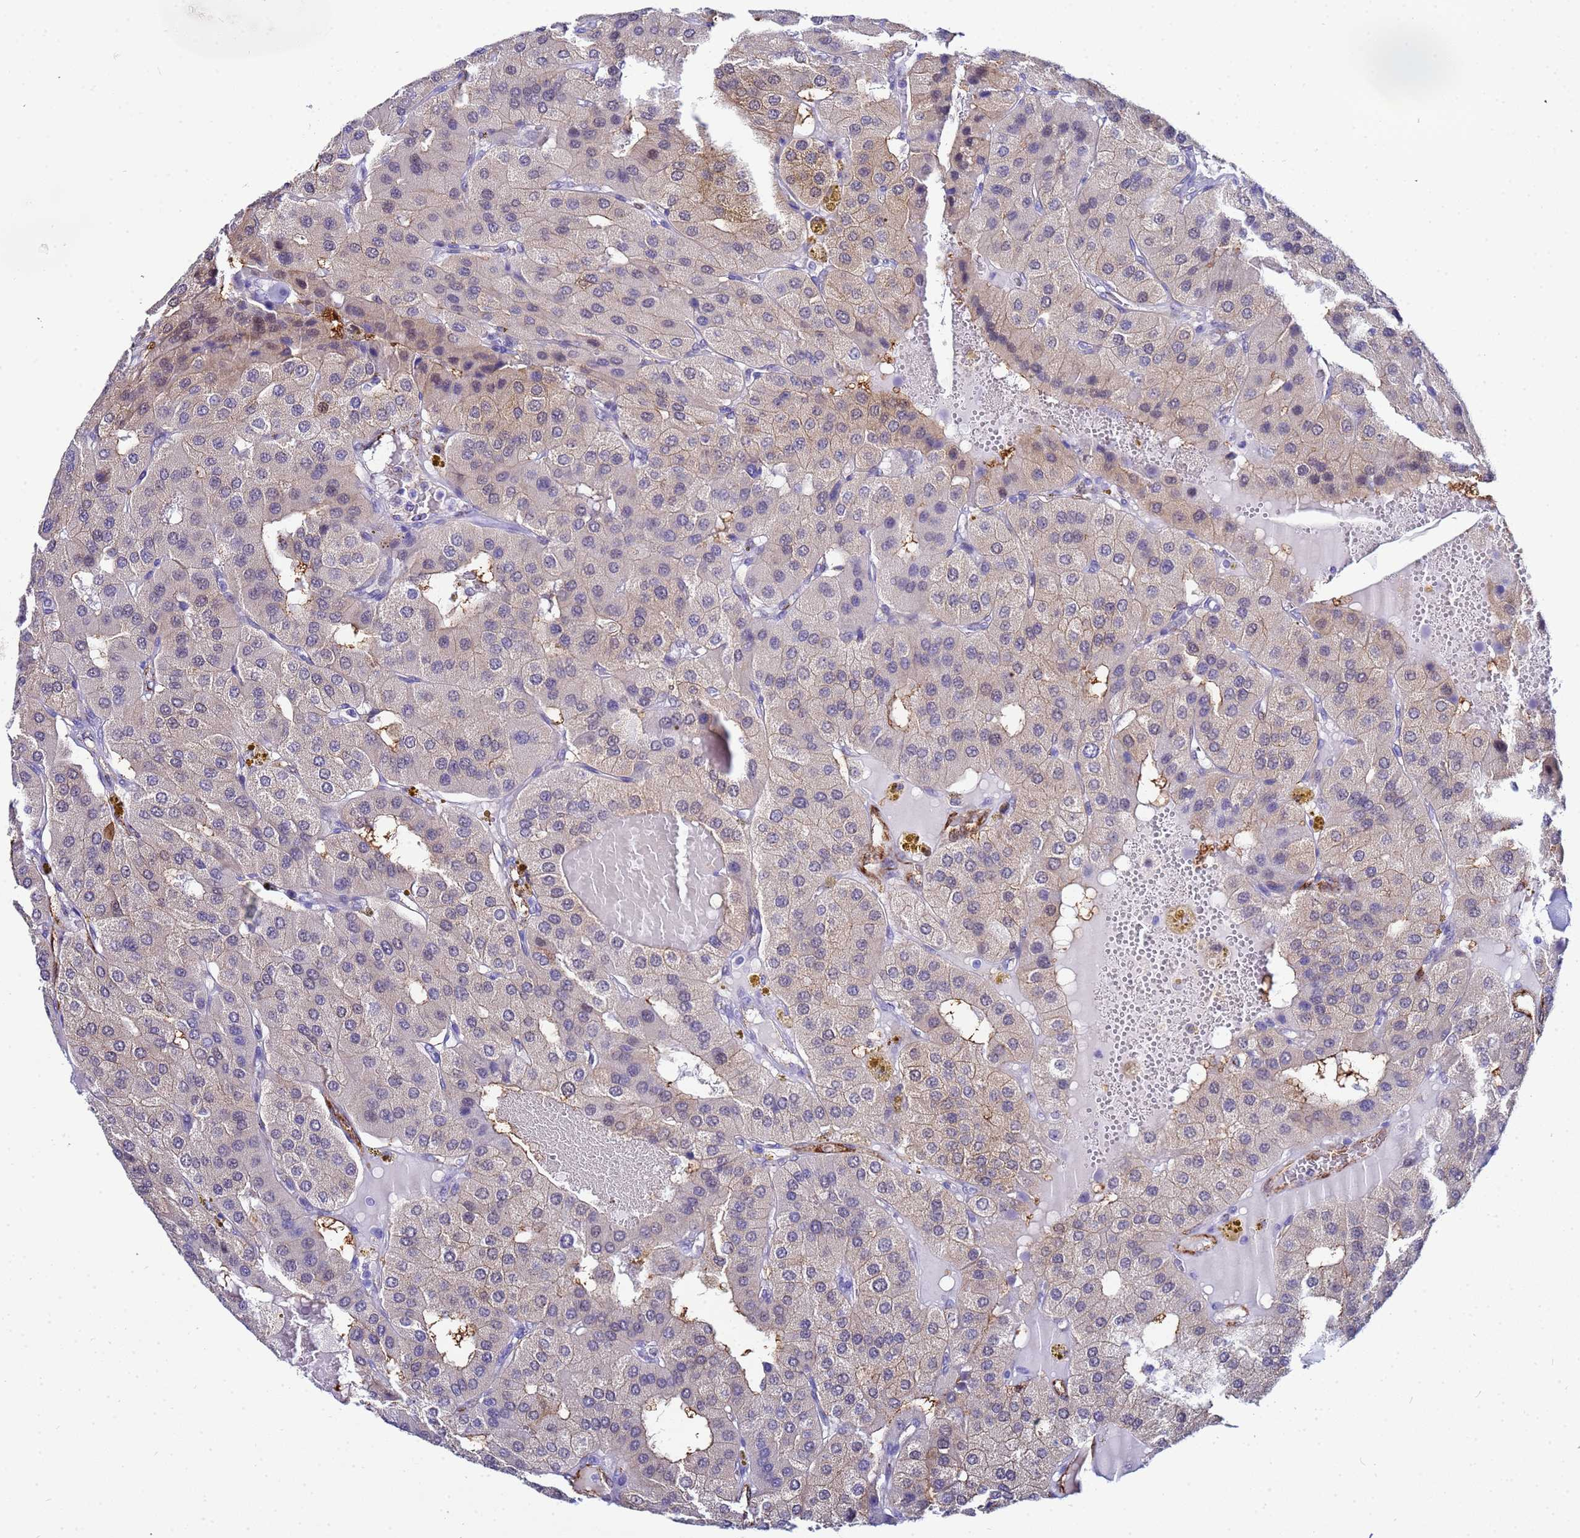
{"staining": {"intensity": "weak", "quantity": "<25%", "location": "cytoplasmic/membranous"}, "tissue": "parathyroid gland", "cell_type": "Glandular cells", "image_type": "normal", "snomed": [{"axis": "morphology", "description": "Normal tissue, NOS"}, {"axis": "morphology", "description": "Adenoma, NOS"}, {"axis": "topography", "description": "Parathyroid gland"}], "caption": "Immunohistochemistry micrograph of normal parathyroid gland: parathyroid gland stained with DAB (3,3'-diaminobenzidine) shows no significant protein expression in glandular cells.", "gene": "SLC25A37", "patient": {"sex": "female", "age": 86}}